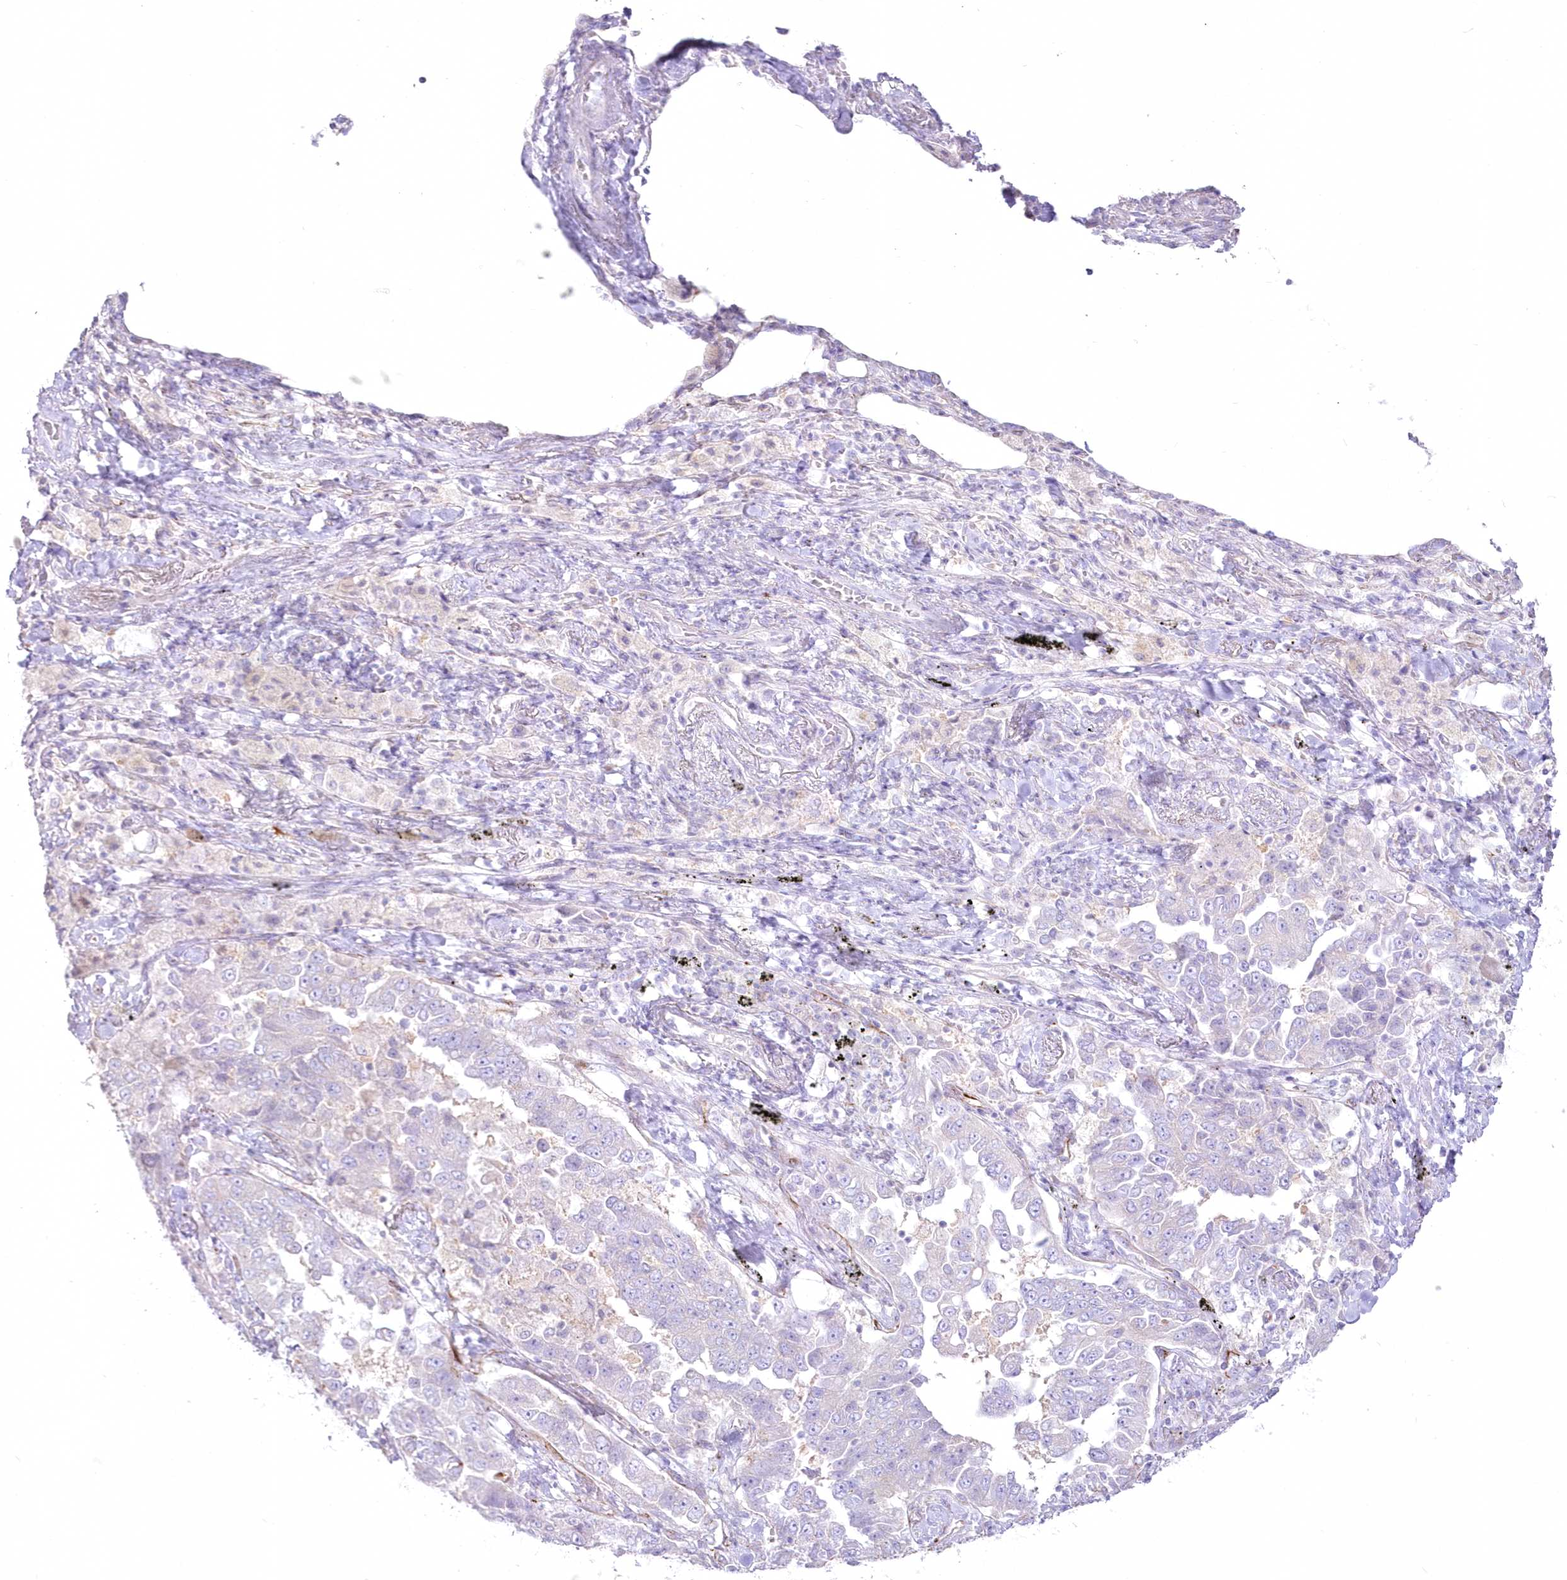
{"staining": {"intensity": "negative", "quantity": "none", "location": "none"}, "tissue": "lung cancer", "cell_type": "Tumor cells", "image_type": "cancer", "snomed": [{"axis": "morphology", "description": "Adenocarcinoma, NOS"}, {"axis": "topography", "description": "Lung"}], "caption": "Photomicrograph shows no protein expression in tumor cells of adenocarcinoma (lung) tissue.", "gene": "ZNF843", "patient": {"sex": "female", "age": 51}}